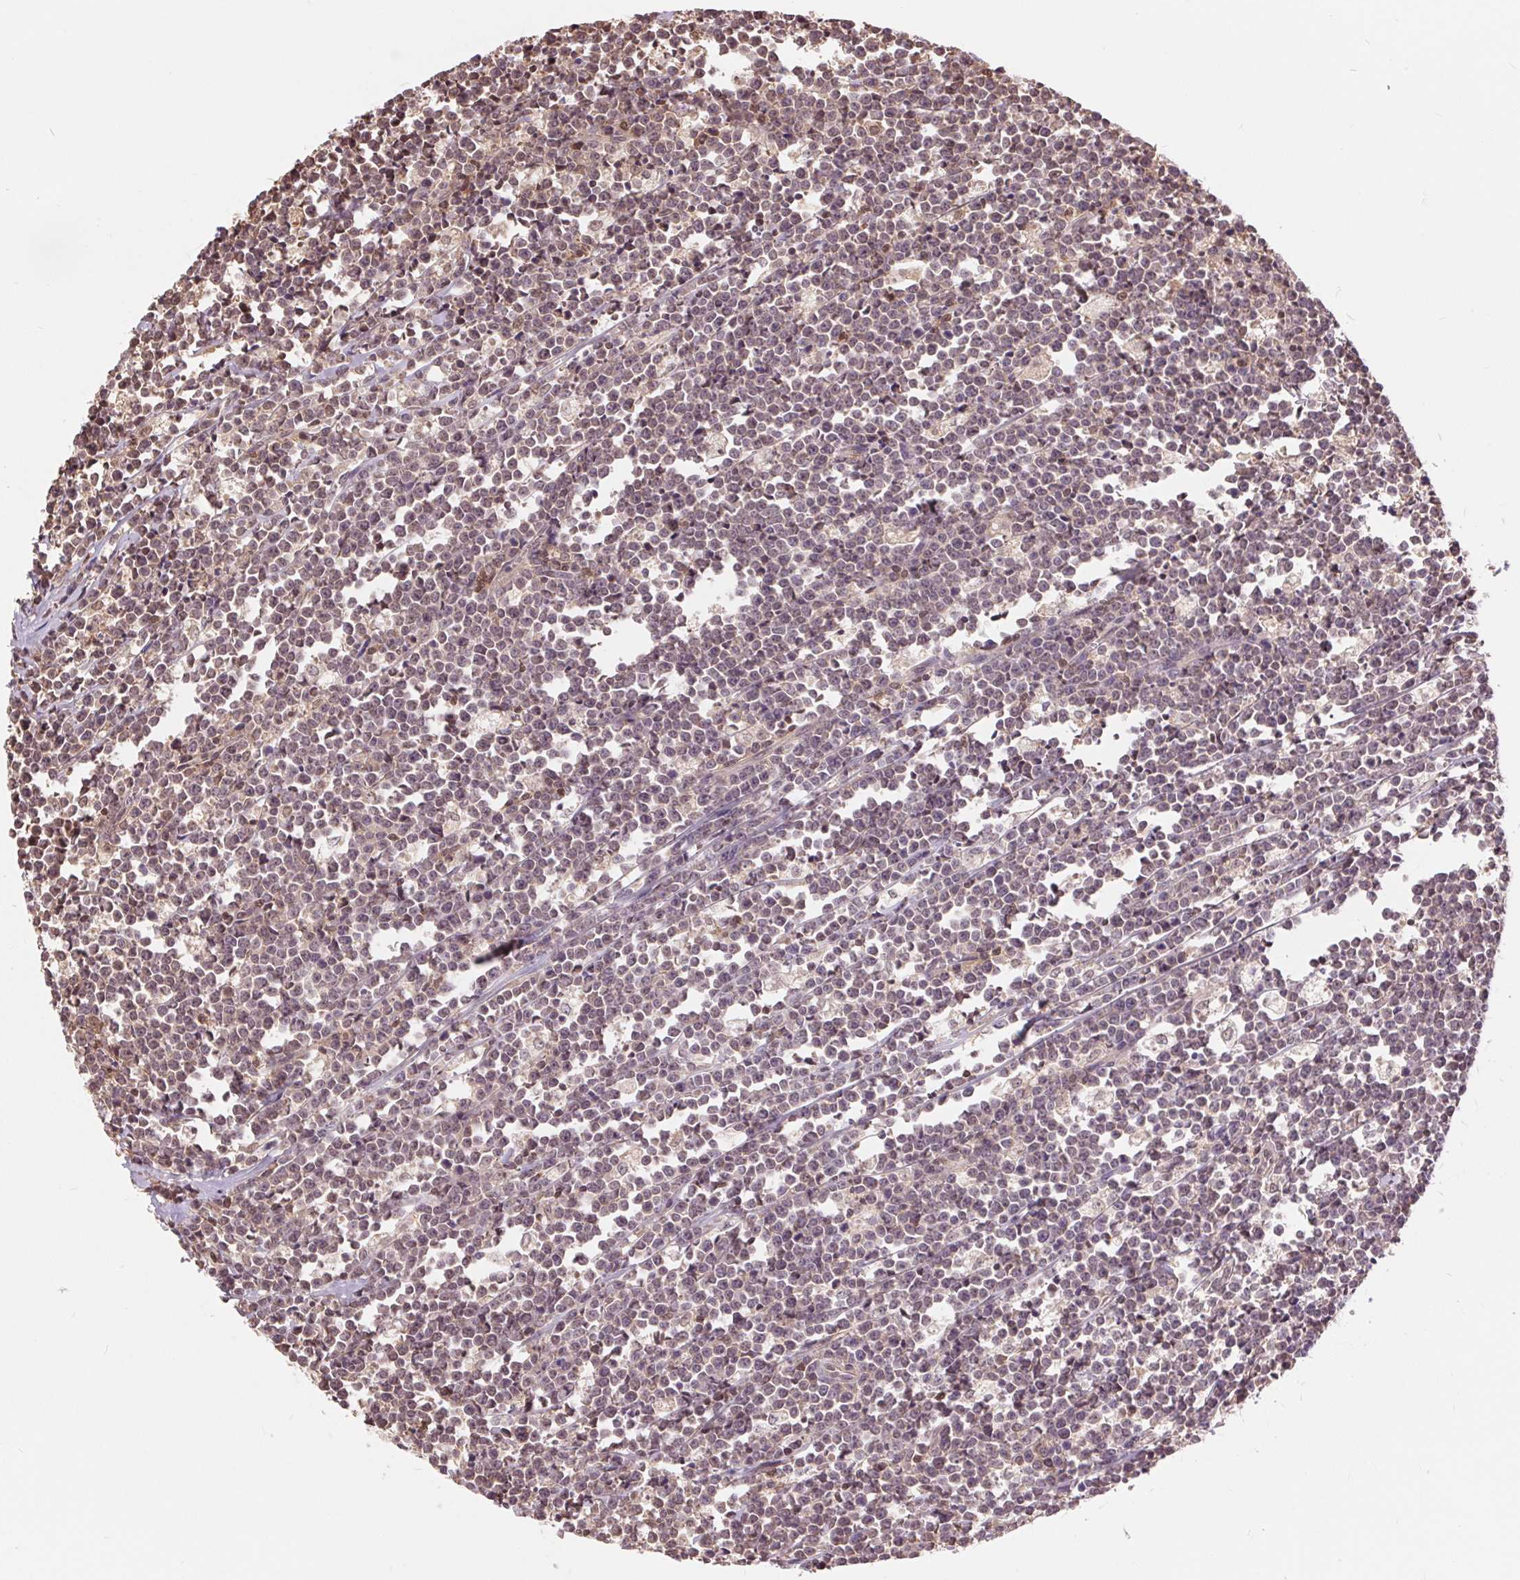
{"staining": {"intensity": "weak", "quantity": ">75%", "location": "nuclear"}, "tissue": "lymphoma", "cell_type": "Tumor cells", "image_type": "cancer", "snomed": [{"axis": "morphology", "description": "Malignant lymphoma, non-Hodgkin's type, High grade"}, {"axis": "topography", "description": "Small intestine"}], "caption": "A low amount of weak nuclear expression is appreciated in approximately >75% of tumor cells in malignant lymphoma, non-Hodgkin's type (high-grade) tissue.", "gene": "TMEM273", "patient": {"sex": "female", "age": 56}}